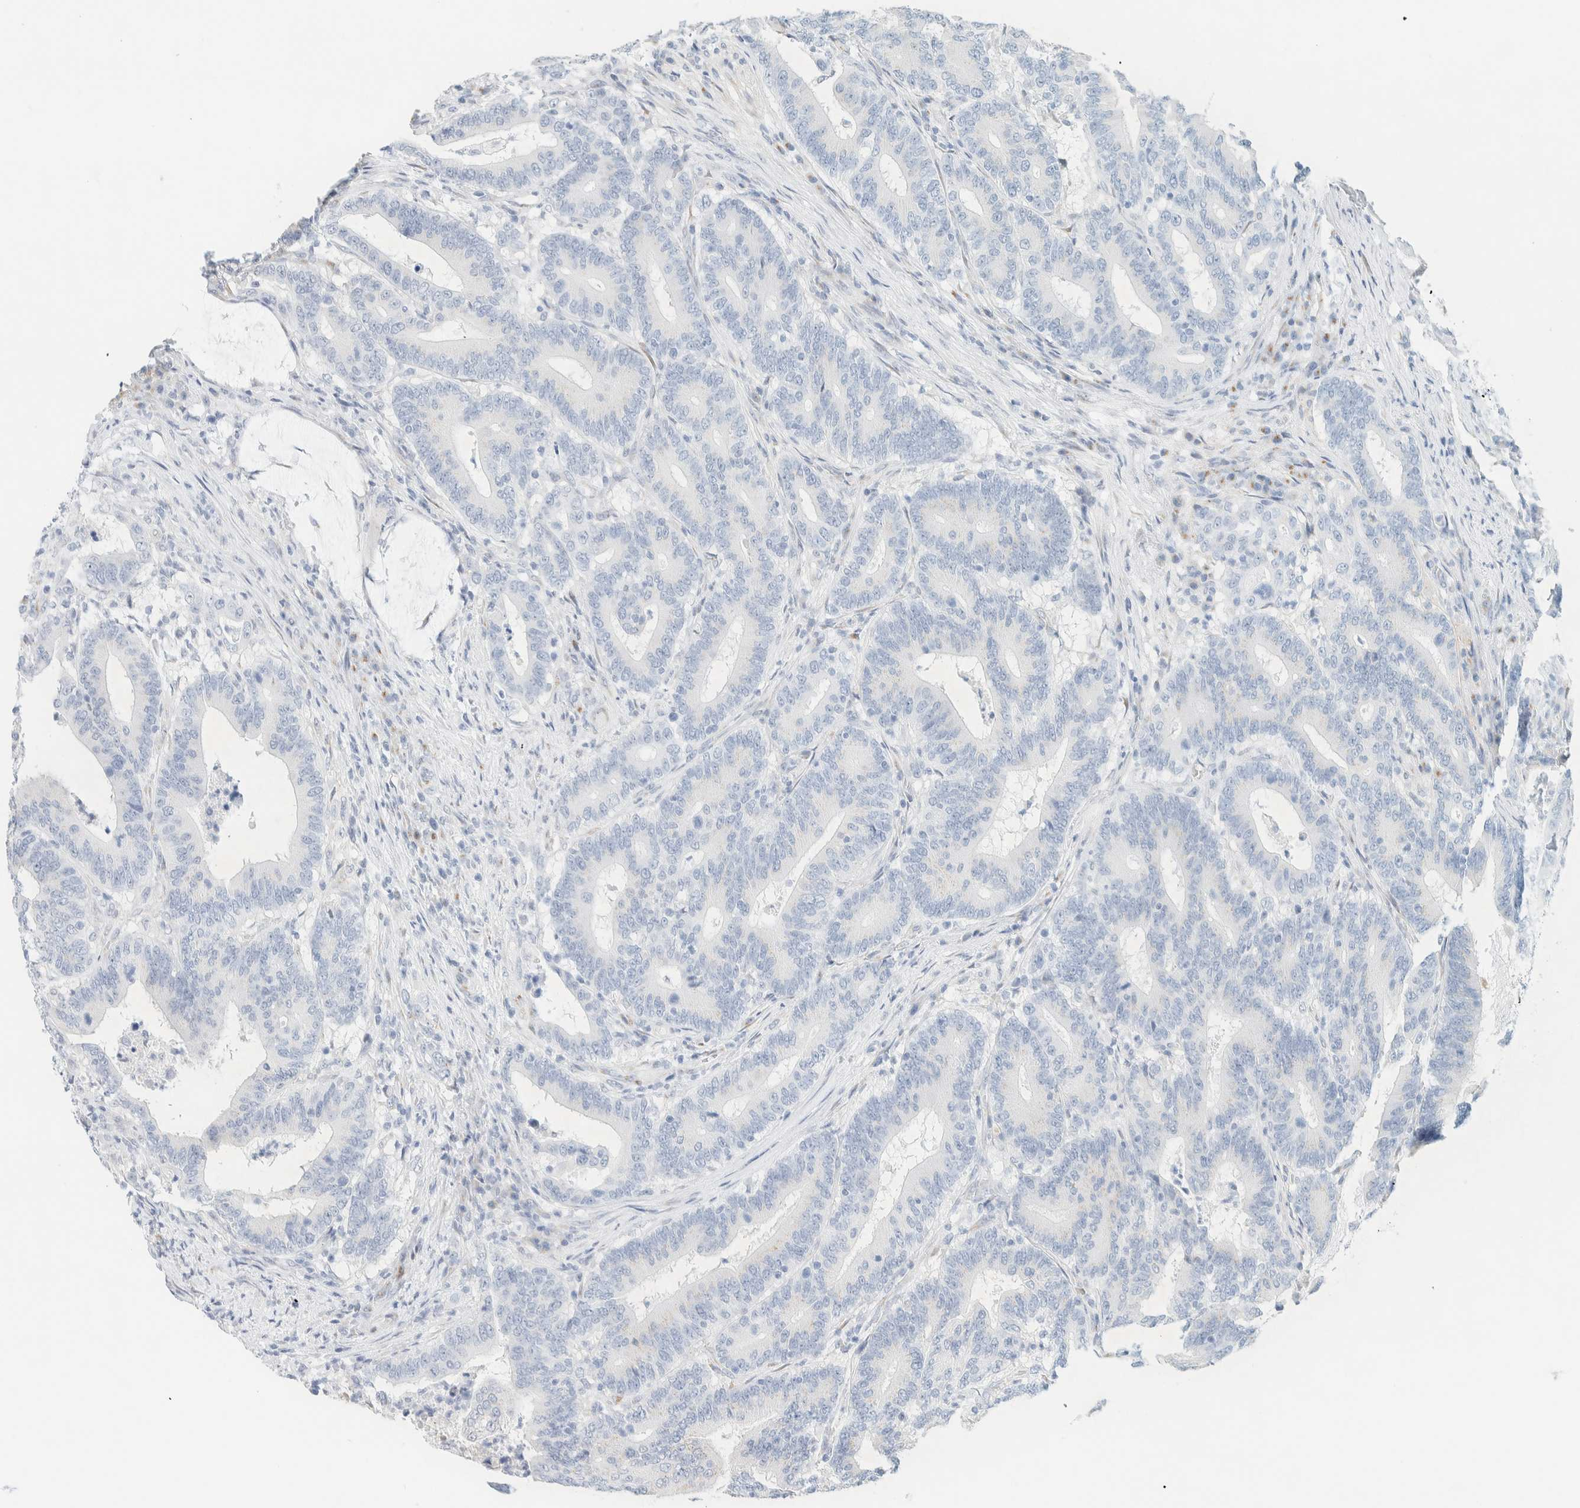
{"staining": {"intensity": "negative", "quantity": "none", "location": "none"}, "tissue": "colorectal cancer", "cell_type": "Tumor cells", "image_type": "cancer", "snomed": [{"axis": "morphology", "description": "Adenocarcinoma, NOS"}, {"axis": "topography", "description": "Colon"}], "caption": "High power microscopy micrograph of an immunohistochemistry histopathology image of colorectal adenocarcinoma, revealing no significant expression in tumor cells.", "gene": "SPNS3", "patient": {"sex": "female", "age": 66}}